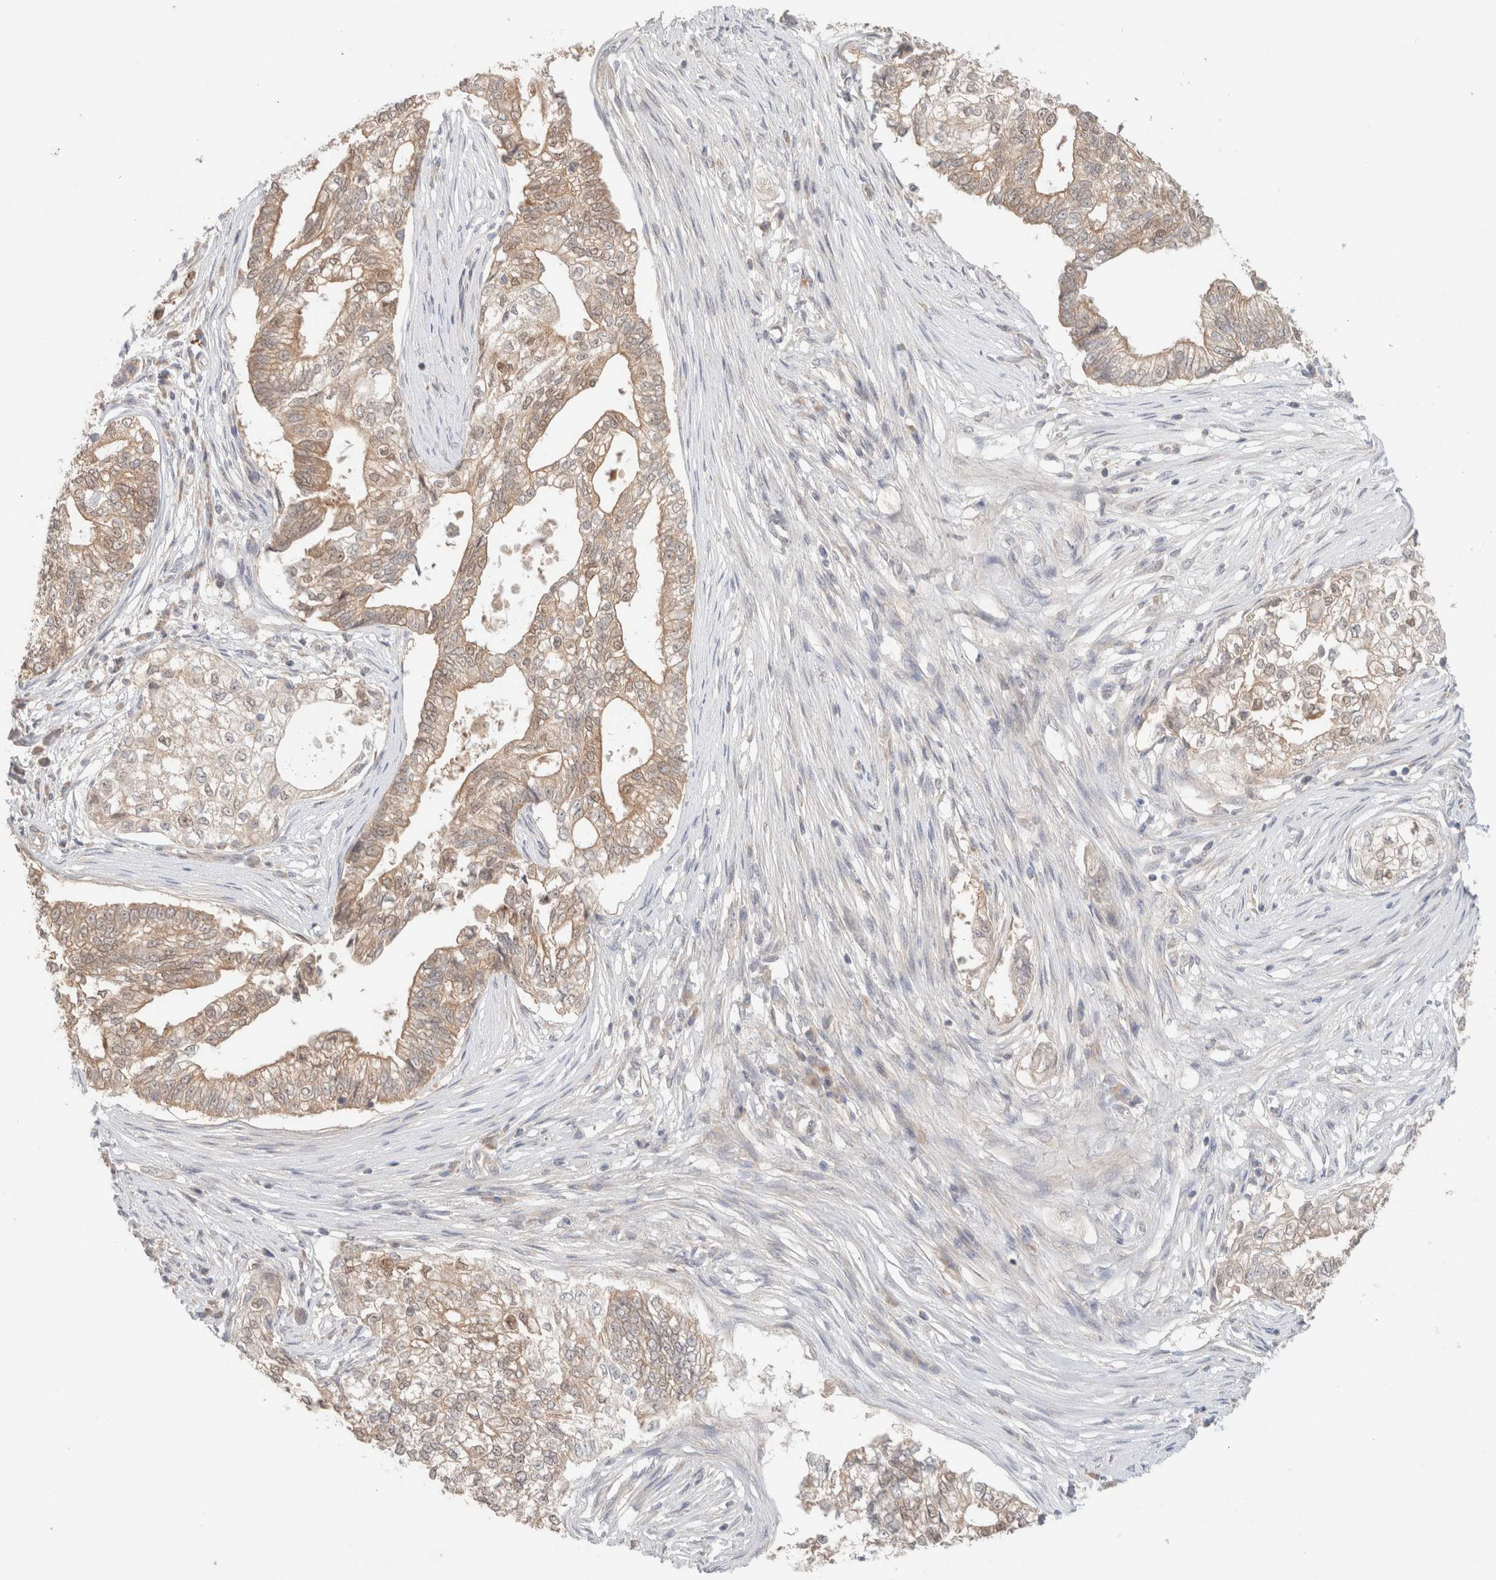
{"staining": {"intensity": "weak", "quantity": ">75%", "location": "cytoplasmic/membranous"}, "tissue": "pancreatic cancer", "cell_type": "Tumor cells", "image_type": "cancer", "snomed": [{"axis": "morphology", "description": "Adenocarcinoma, NOS"}, {"axis": "topography", "description": "Pancreas"}], "caption": "This photomicrograph demonstrates adenocarcinoma (pancreatic) stained with IHC to label a protein in brown. The cytoplasmic/membranous of tumor cells show weak positivity for the protein. Nuclei are counter-stained blue.", "gene": "CA13", "patient": {"sex": "male", "age": 72}}